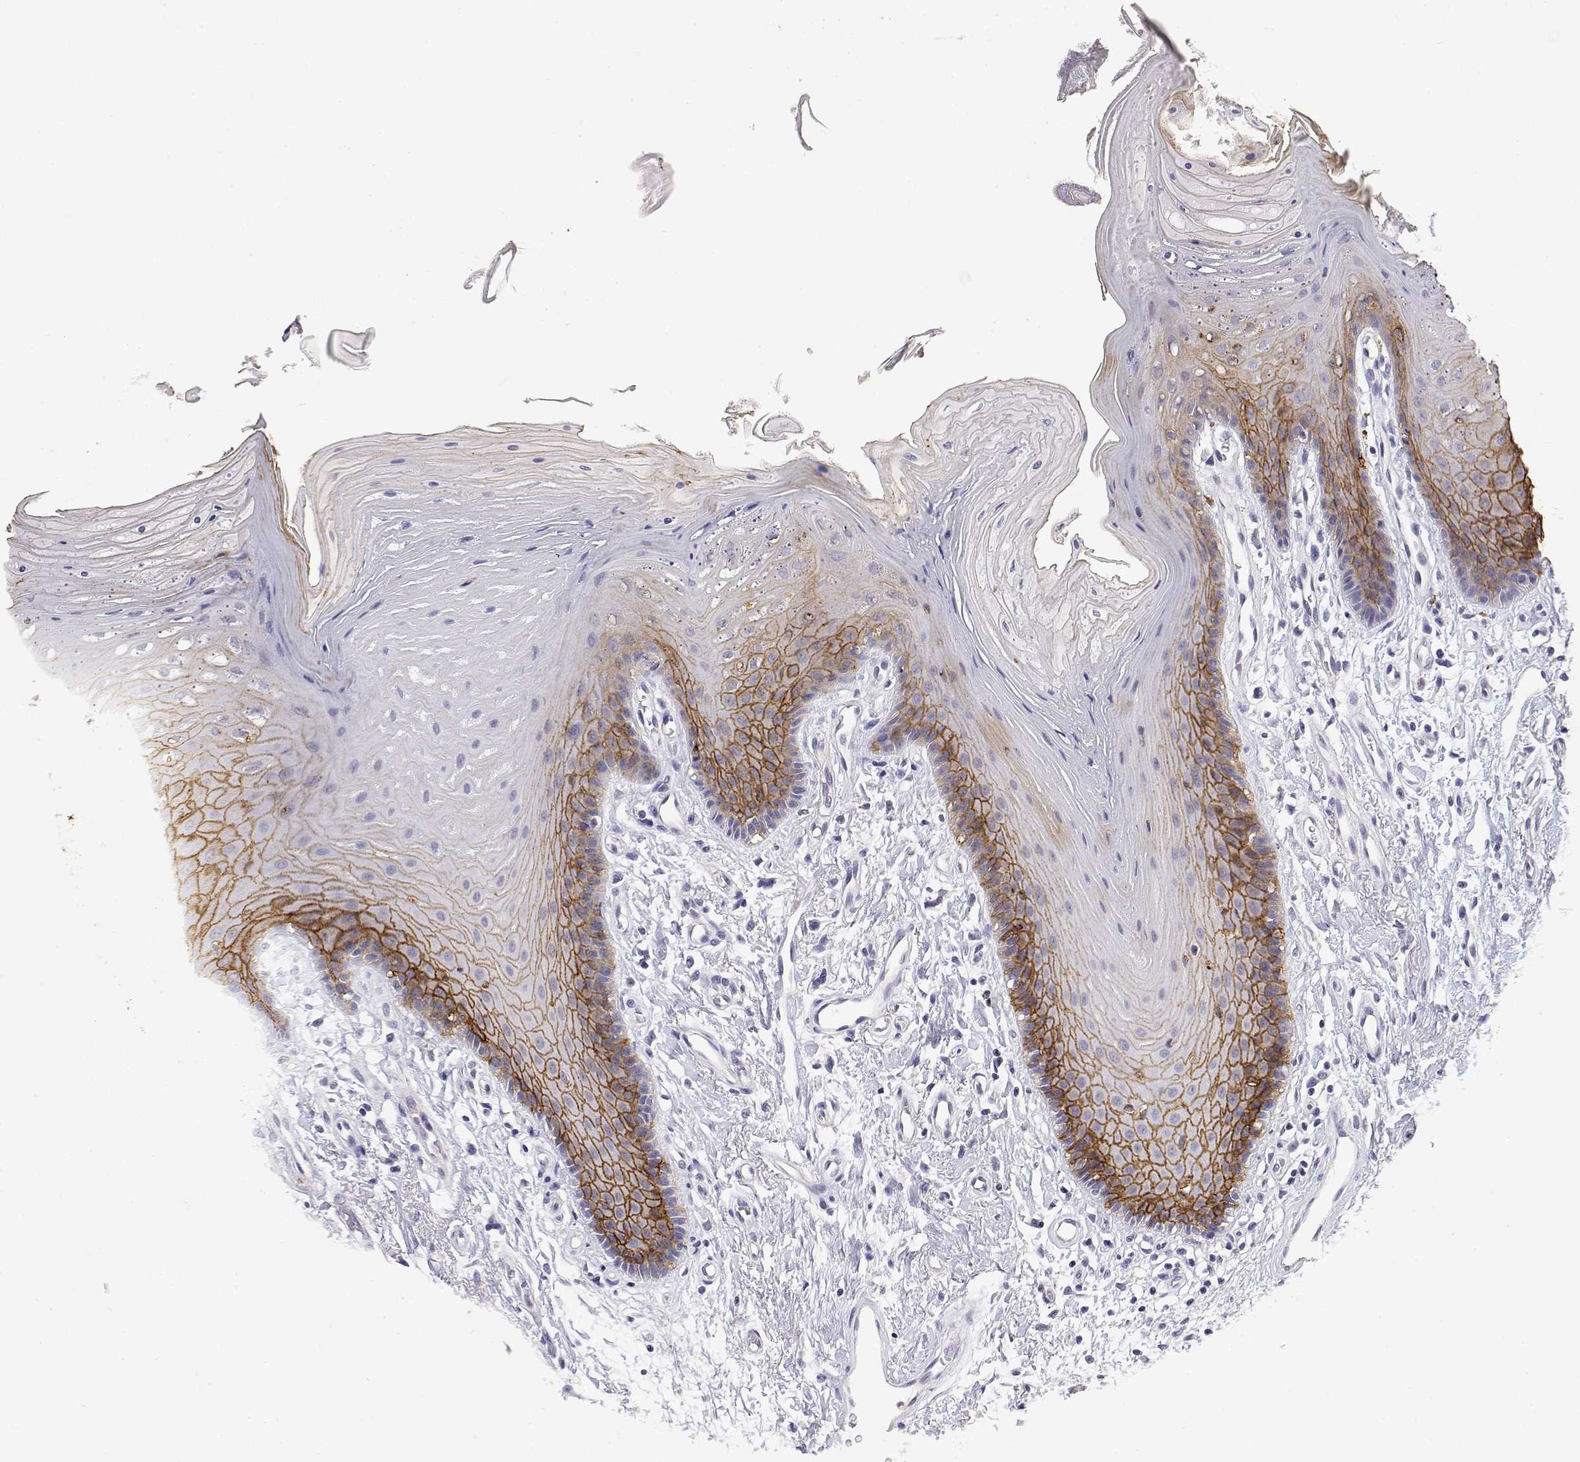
{"staining": {"intensity": "strong", "quantity": "25%-75%", "location": "cytoplasmic/membranous"}, "tissue": "oral mucosa", "cell_type": "Squamous epithelial cells", "image_type": "normal", "snomed": [{"axis": "morphology", "description": "Normal tissue, NOS"}, {"axis": "morphology", "description": "Normal morphology"}, {"axis": "topography", "description": "Oral tissue"}], "caption": "This is a photomicrograph of IHC staining of benign oral mucosa, which shows strong positivity in the cytoplasmic/membranous of squamous epithelial cells.", "gene": "LY6D", "patient": {"sex": "female", "age": 76}}